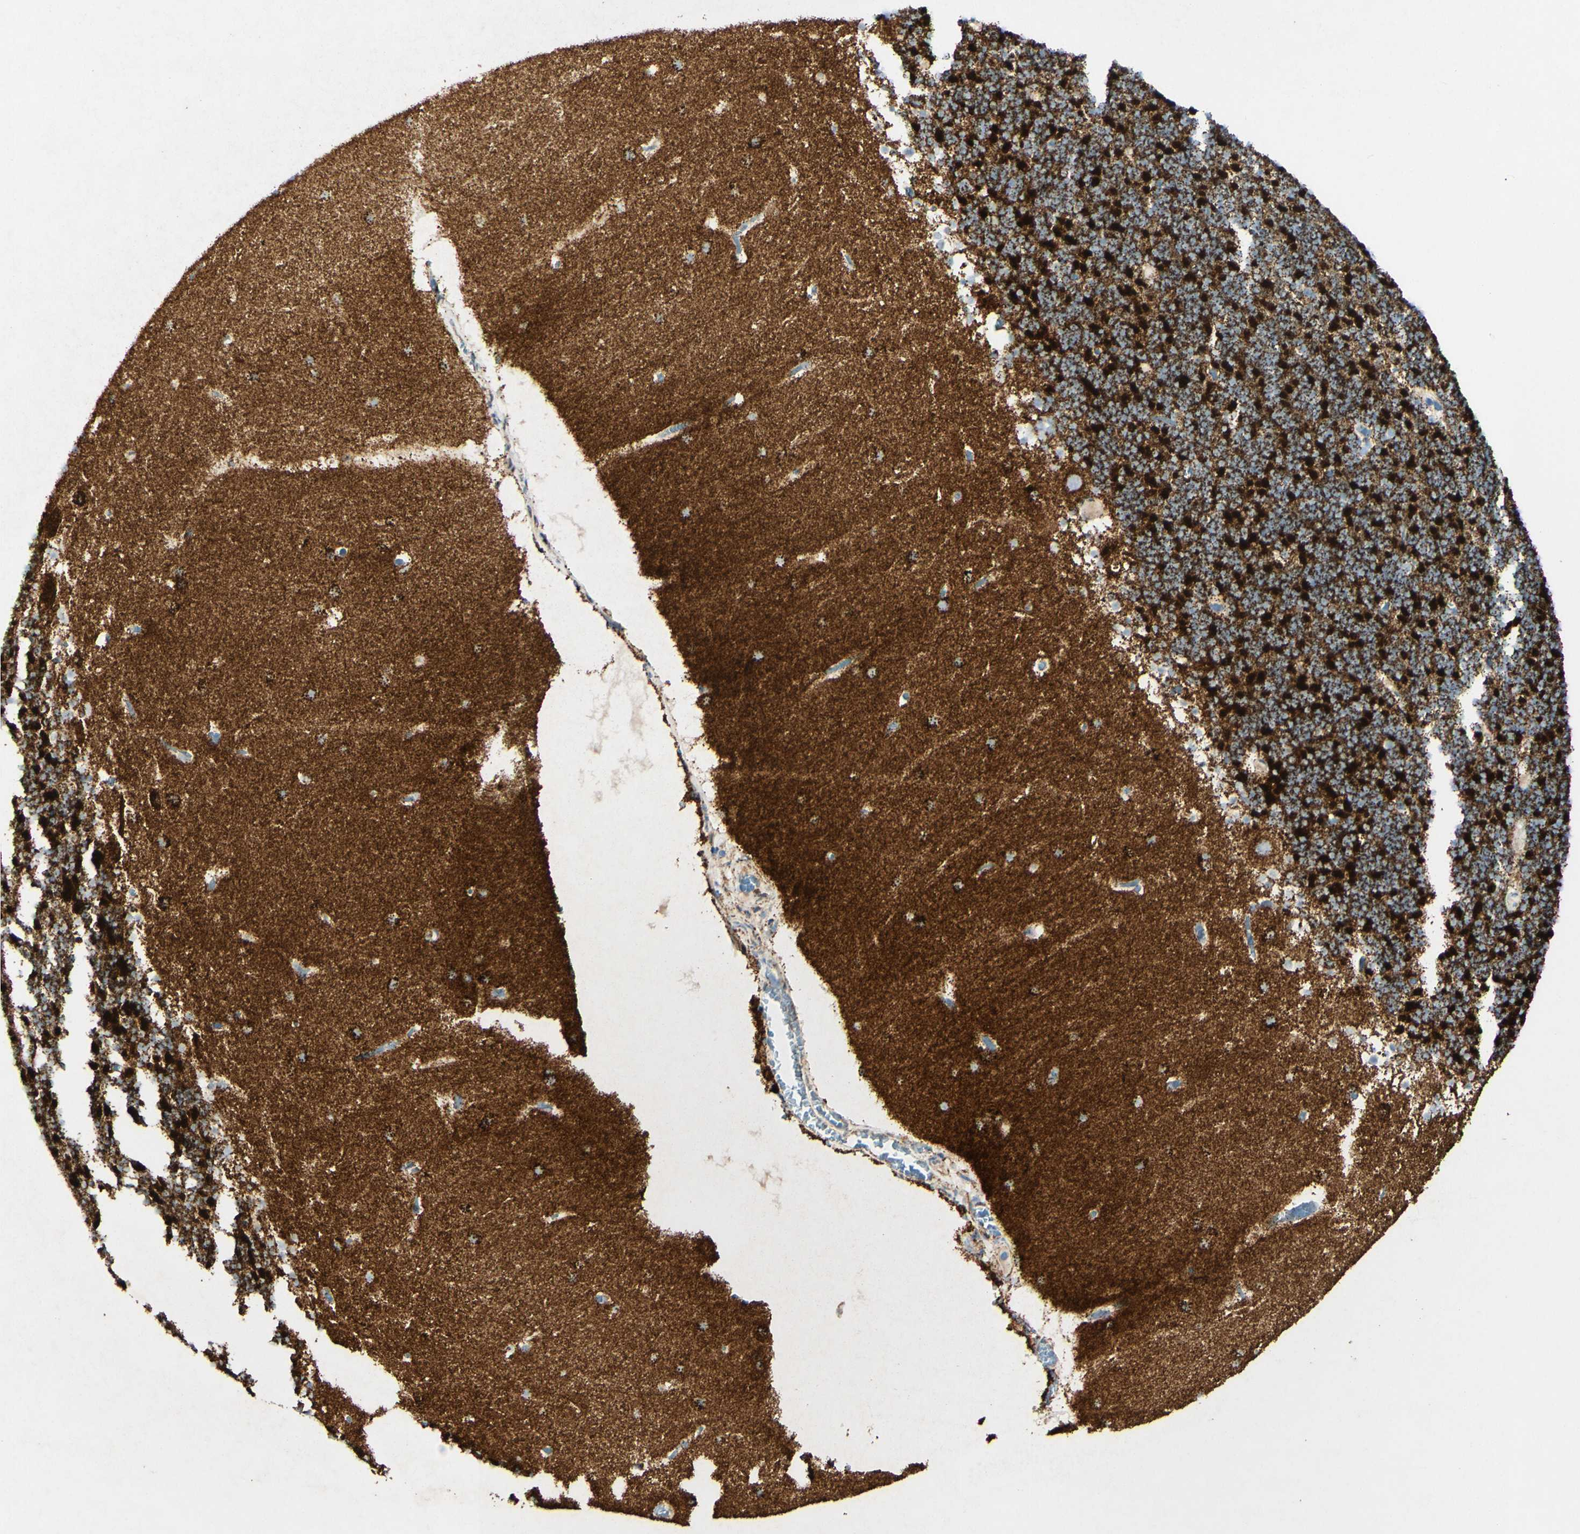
{"staining": {"intensity": "weak", "quantity": ">75%", "location": "cytoplasmic/membranous"}, "tissue": "cerebellum", "cell_type": "Cells in granular layer", "image_type": "normal", "snomed": [{"axis": "morphology", "description": "Normal tissue, NOS"}, {"axis": "topography", "description": "Cerebellum"}], "caption": "Immunohistochemistry (IHC) histopathology image of benign cerebellum: cerebellum stained using immunohistochemistry exhibits low levels of weak protein expression localized specifically in the cytoplasmic/membranous of cells in granular layer, appearing as a cytoplasmic/membranous brown color.", "gene": "OXCT1", "patient": {"sex": "male", "age": 45}}